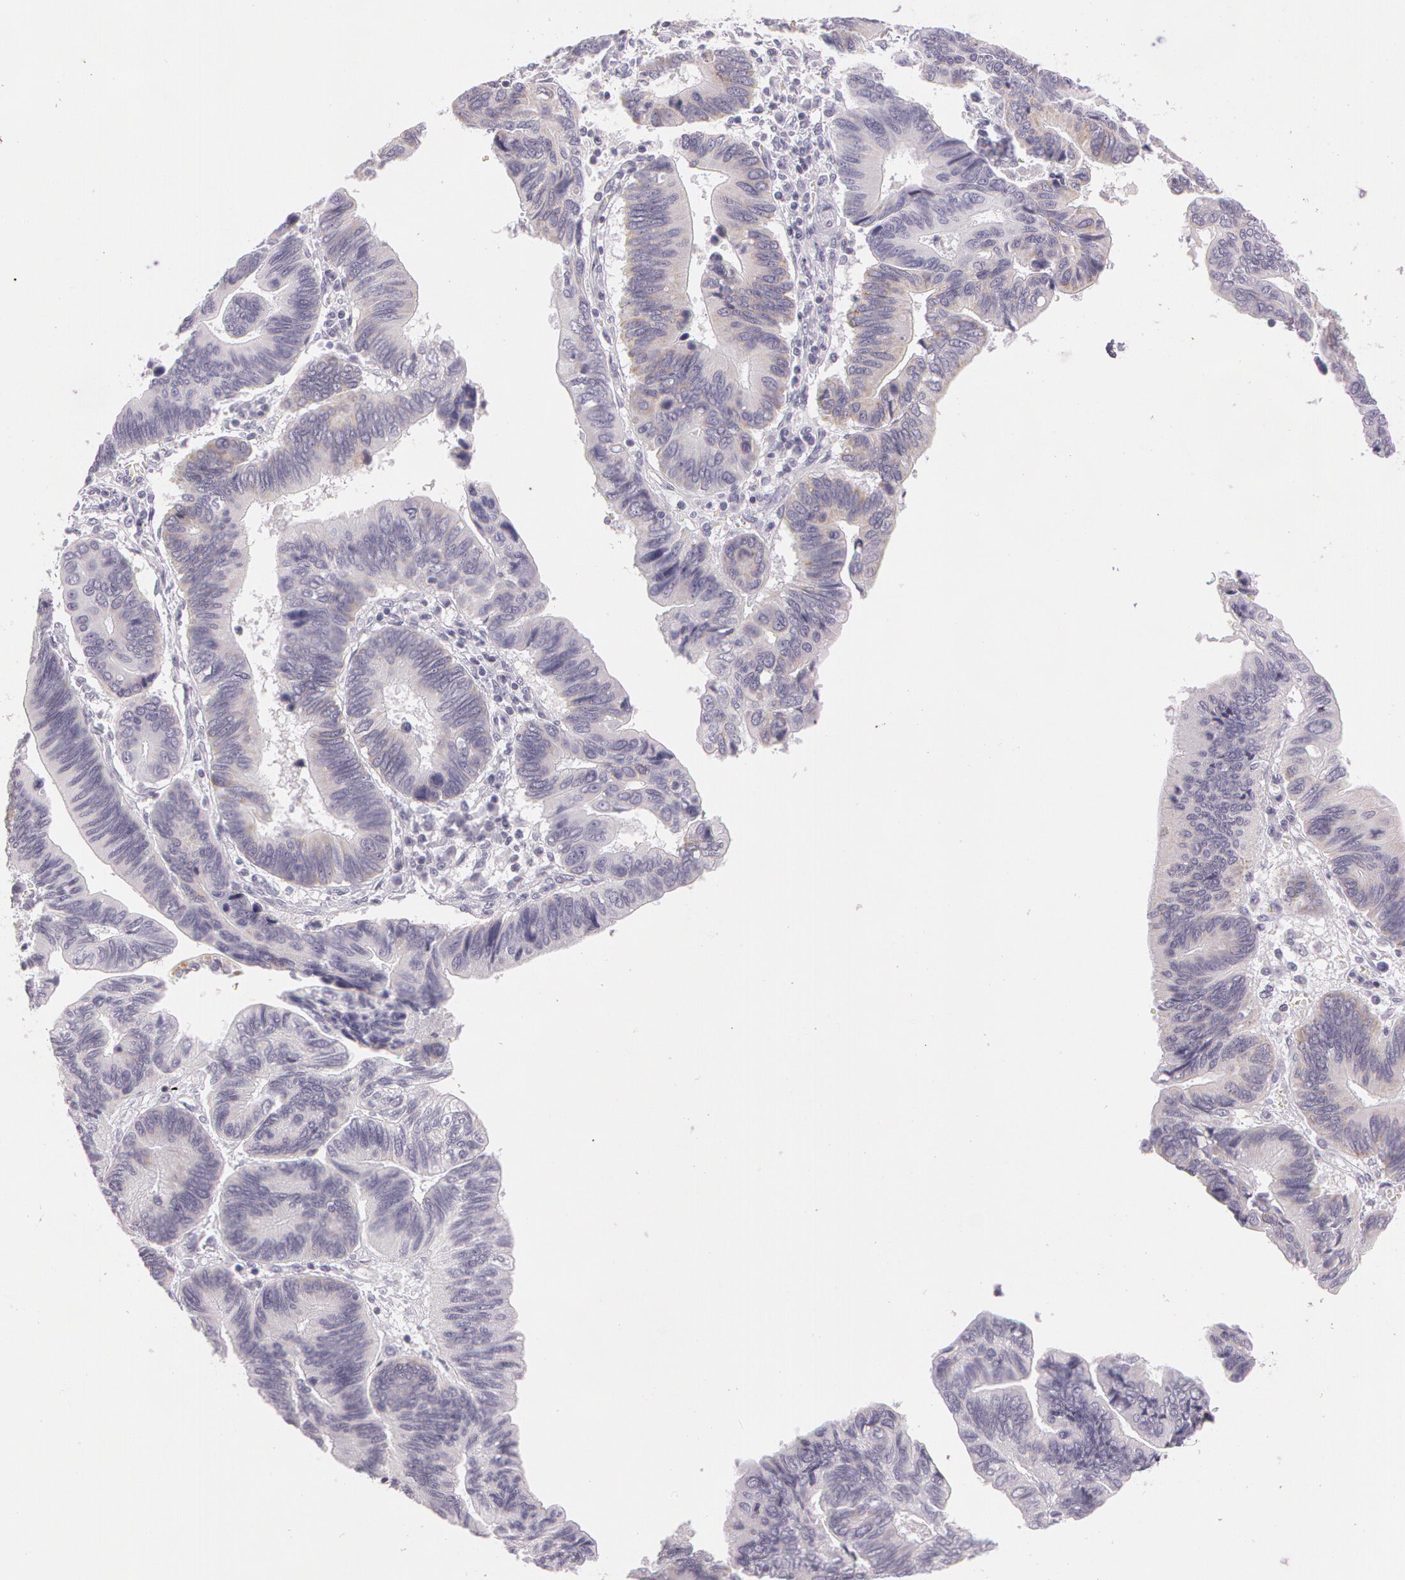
{"staining": {"intensity": "negative", "quantity": "none", "location": "none"}, "tissue": "pancreatic cancer", "cell_type": "Tumor cells", "image_type": "cancer", "snomed": [{"axis": "morphology", "description": "Adenocarcinoma, NOS"}, {"axis": "topography", "description": "Pancreas"}], "caption": "Tumor cells show no significant protein staining in pancreatic adenocarcinoma.", "gene": "OTC", "patient": {"sex": "female", "age": 70}}